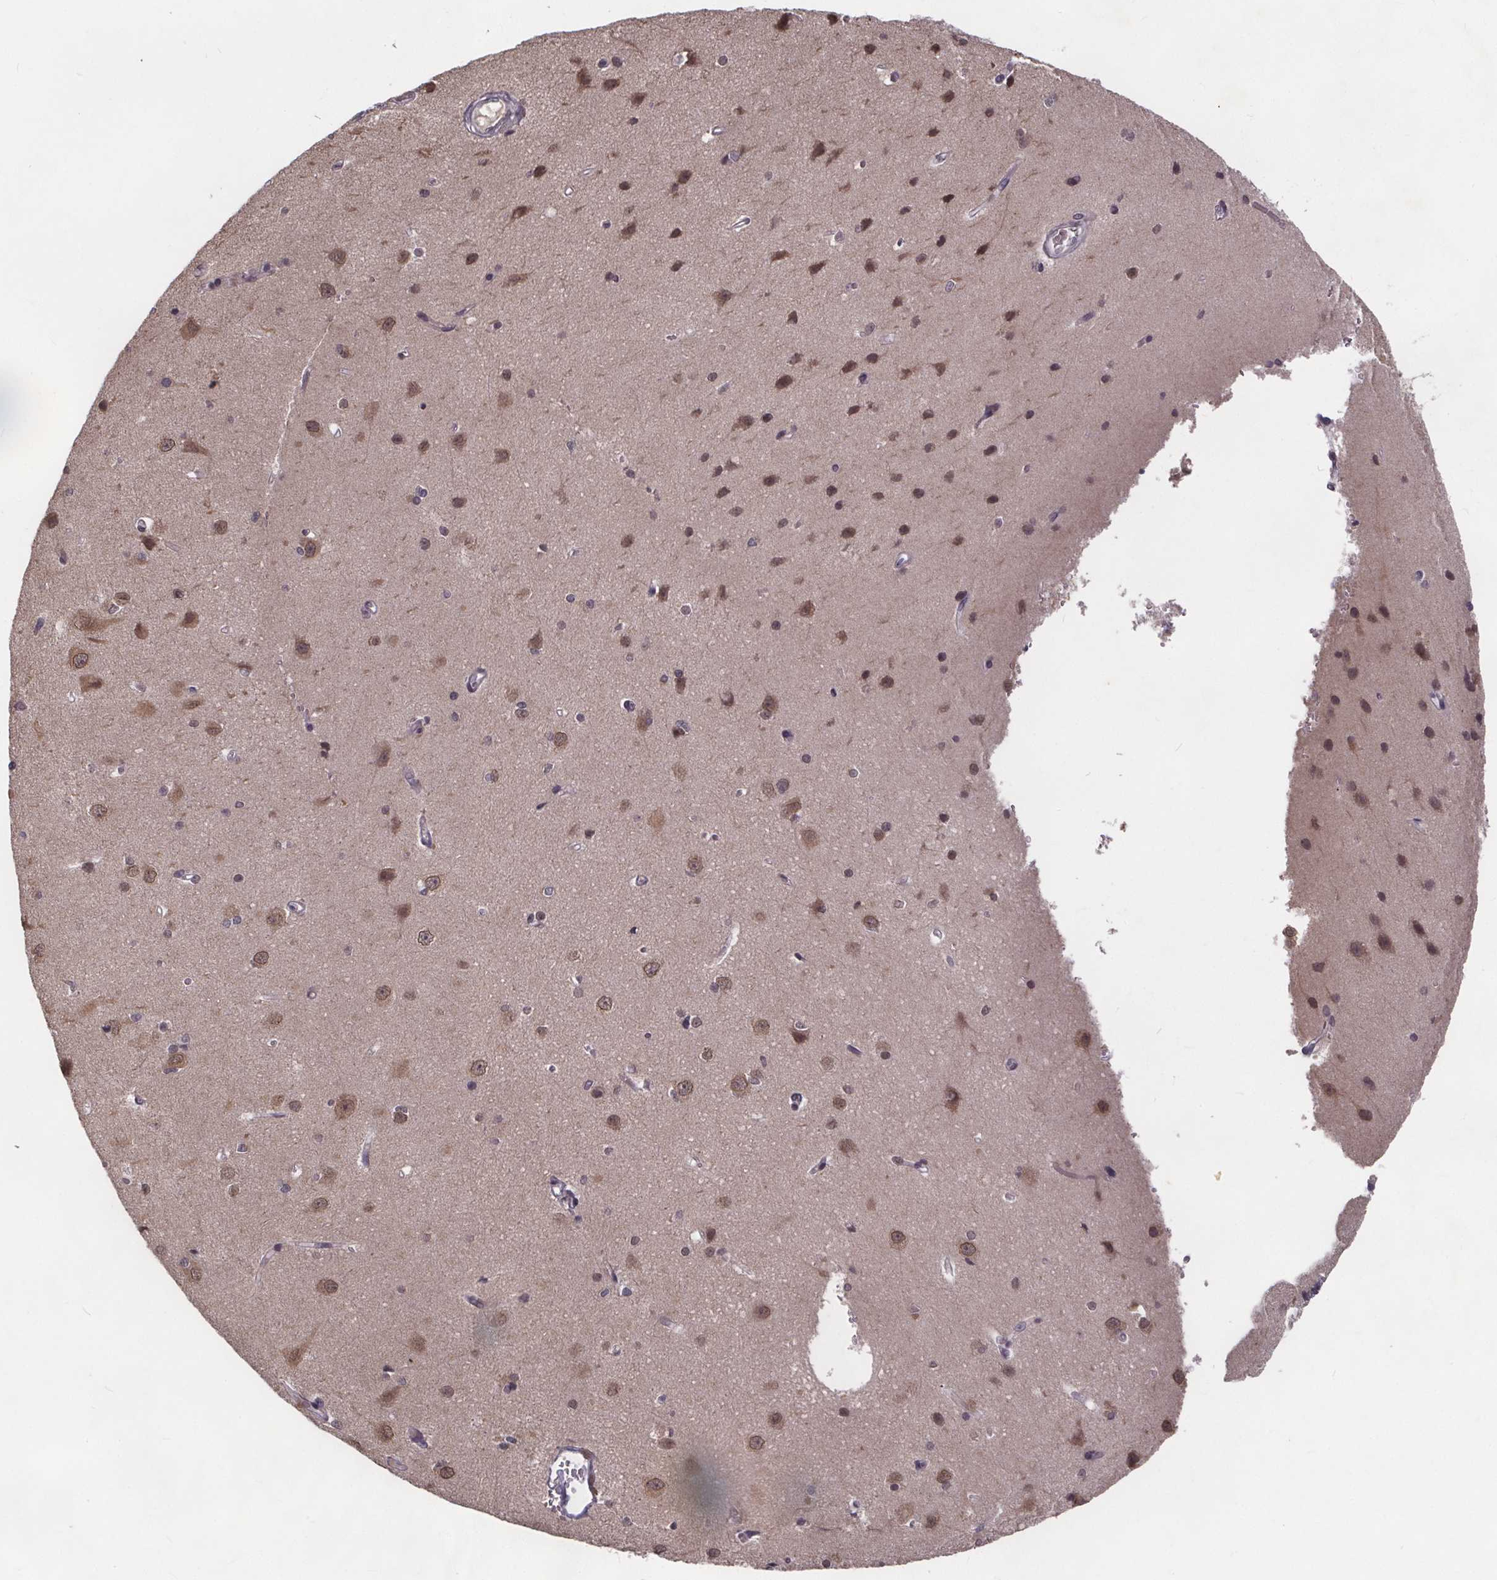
{"staining": {"intensity": "negative", "quantity": "none", "location": "none"}, "tissue": "cerebral cortex", "cell_type": "Endothelial cells", "image_type": "normal", "snomed": [{"axis": "morphology", "description": "Normal tissue, NOS"}, {"axis": "topography", "description": "Cerebral cortex"}], "caption": "Immunohistochemical staining of benign human cerebral cortex exhibits no significant staining in endothelial cells. (DAB immunohistochemistry with hematoxylin counter stain).", "gene": "FAM181B", "patient": {"sex": "male", "age": 37}}